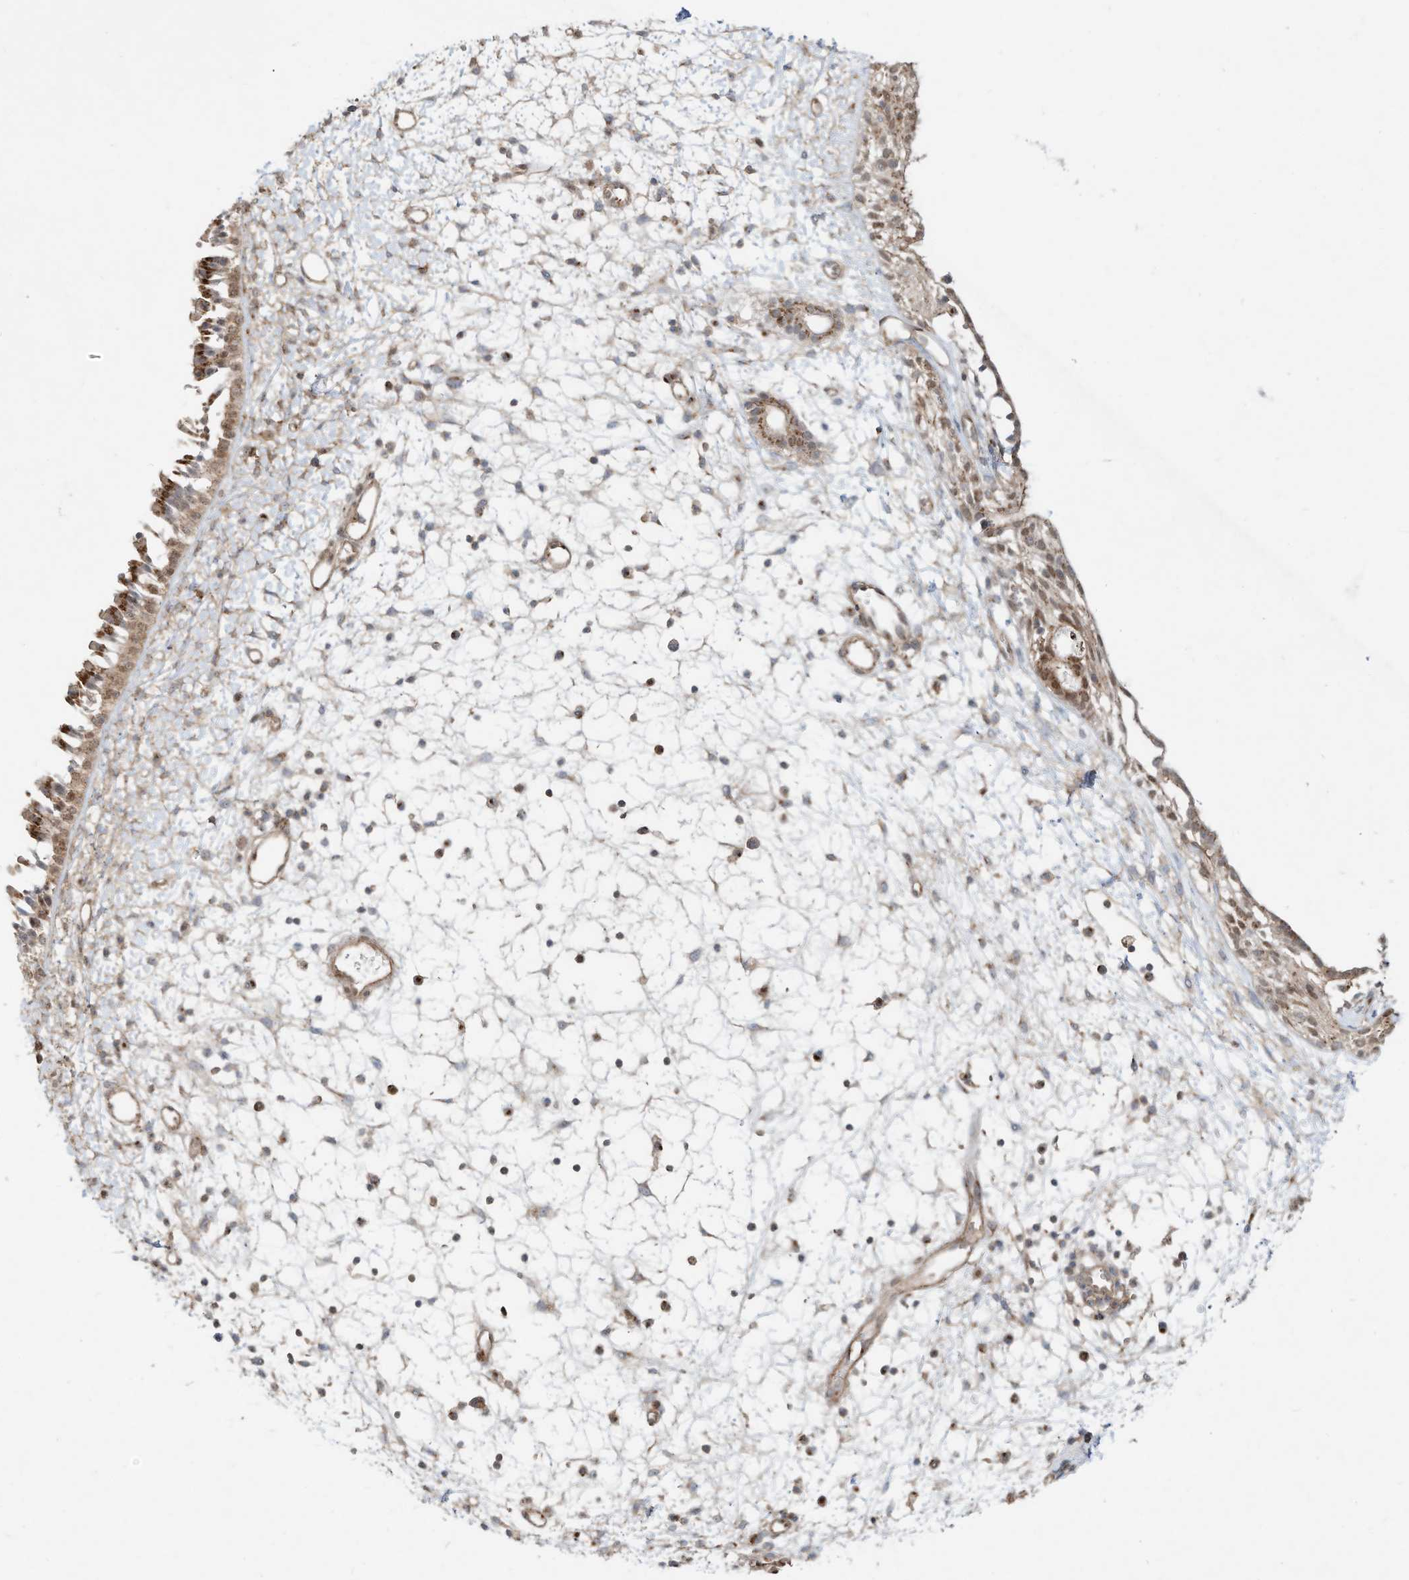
{"staining": {"intensity": "moderate", "quantity": ">75%", "location": "cytoplasmic/membranous,nuclear"}, "tissue": "nasopharynx", "cell_type": "Respiratory epithelial cells", "image_type": "normal", "snomed": [{"axis": "morphology", "description": "Normal tissue, NOS"}, {"axis": "topography", "description": "Nasopharynx"}], "caption": "Moderate cytoplasmic/membranous,nuclear protein expression is identified in about >75% of respiratory epithelial cells in nasopharynx. The staining was performed using DAB to visualize the protein expression in brown, while the nuclei were stained in blue with hematoxylin (Magnification: 20x).", "gene": "CUX1", "patient": {"sex": "male", "age": 22}}